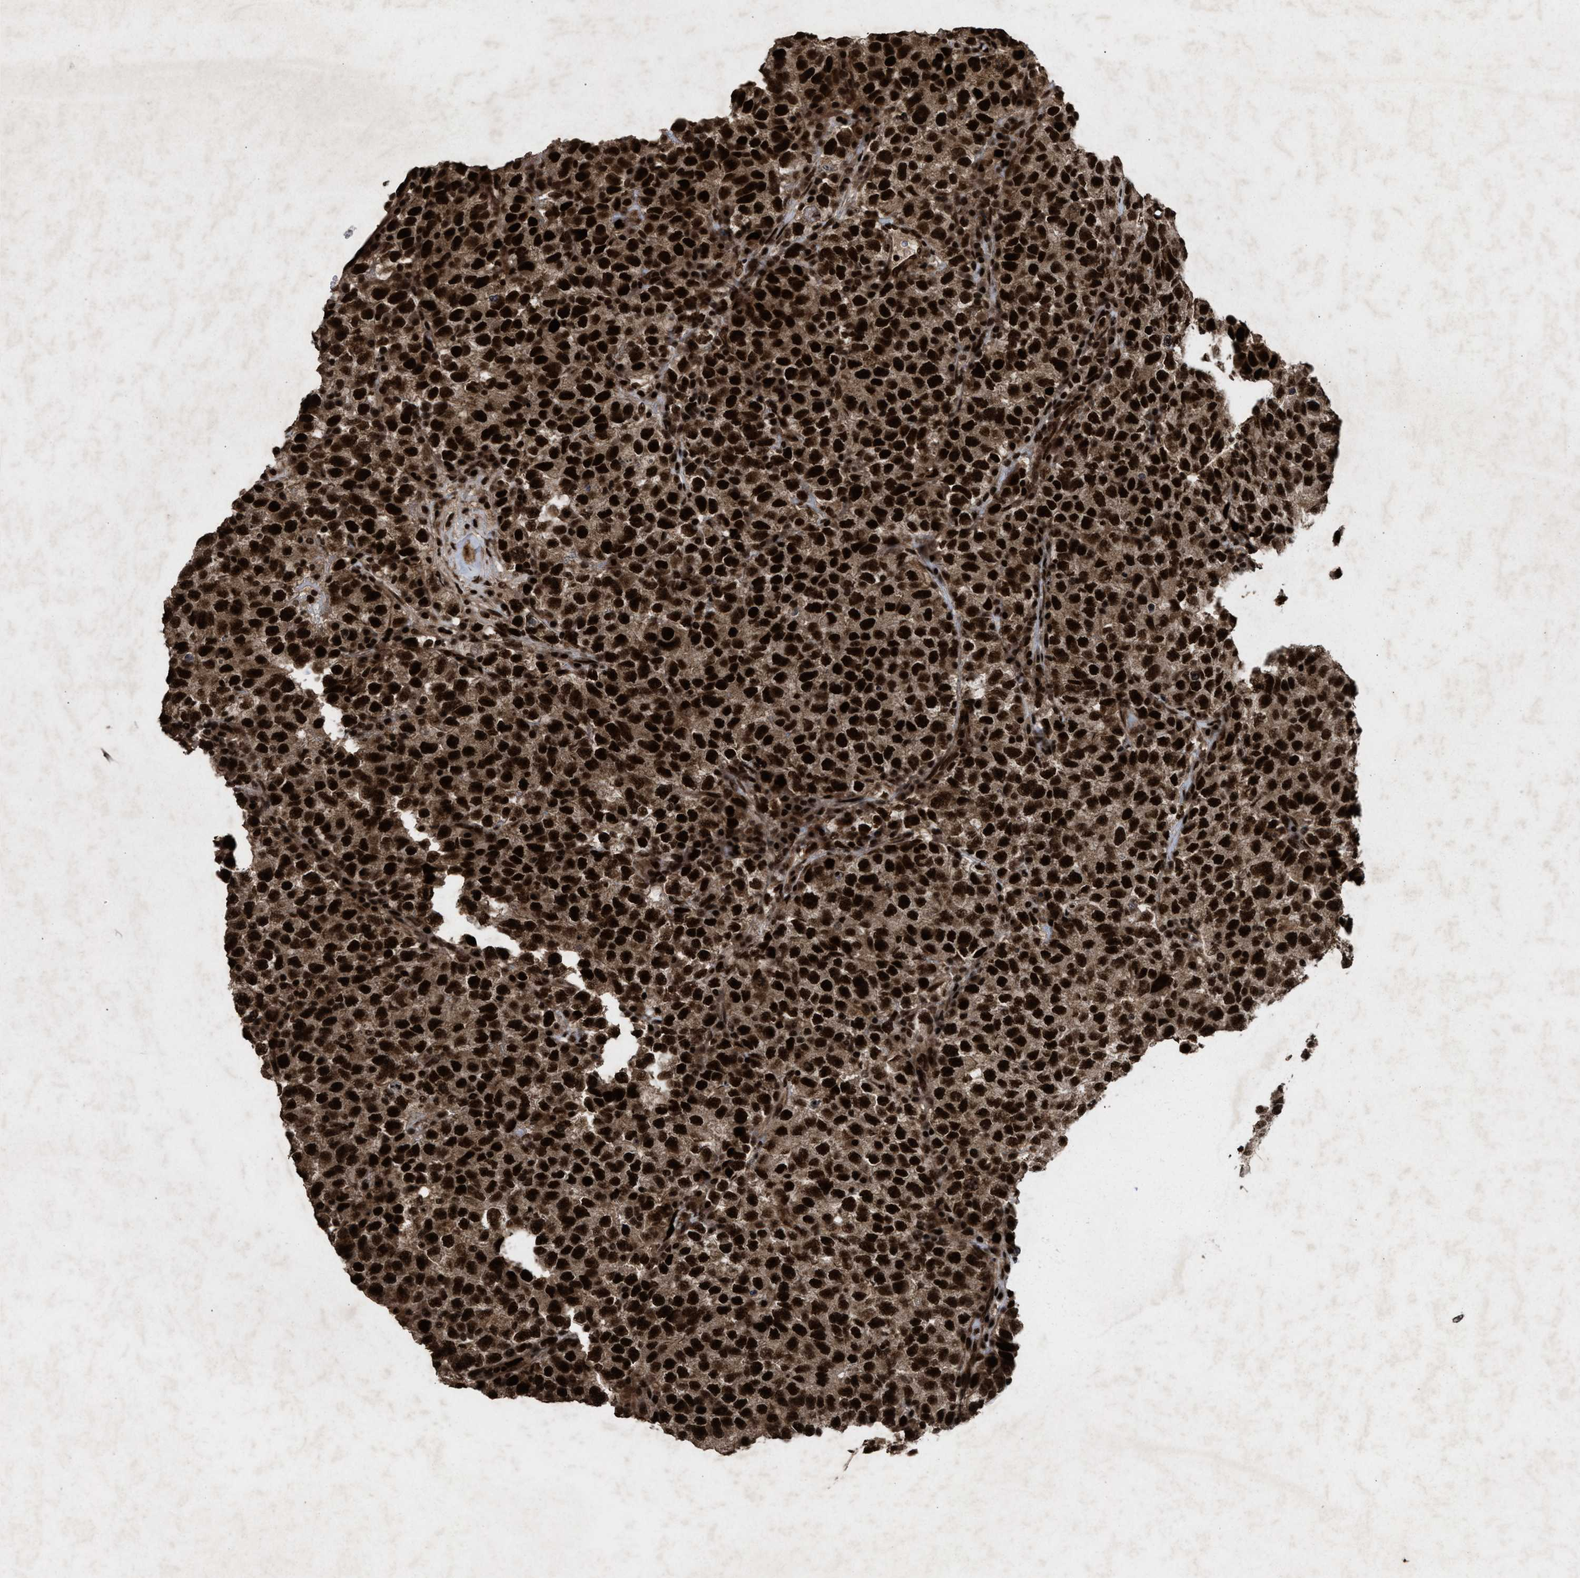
{"staining": {"intensity": "strong", "quantity": ">75%", "location": "nuclear"}, "tissue": "testis cancer", "cell_type": "Tumor cells", "image_type": "cancer", "snomed": [{"axis": "morphology", "description": "Seminoma, NOS"}, {"axis": "topography", "description": "Testis"}], "caption": "The photomicrograph exhibits a brown stain indicating the presence of a protein in the nuclear of tumor cells in testis cancer (seminoma). (IHC, brightfield microscopy, high magnification).", "gene": "WIZ", "patient": {"sex": "male", "age": 22}}